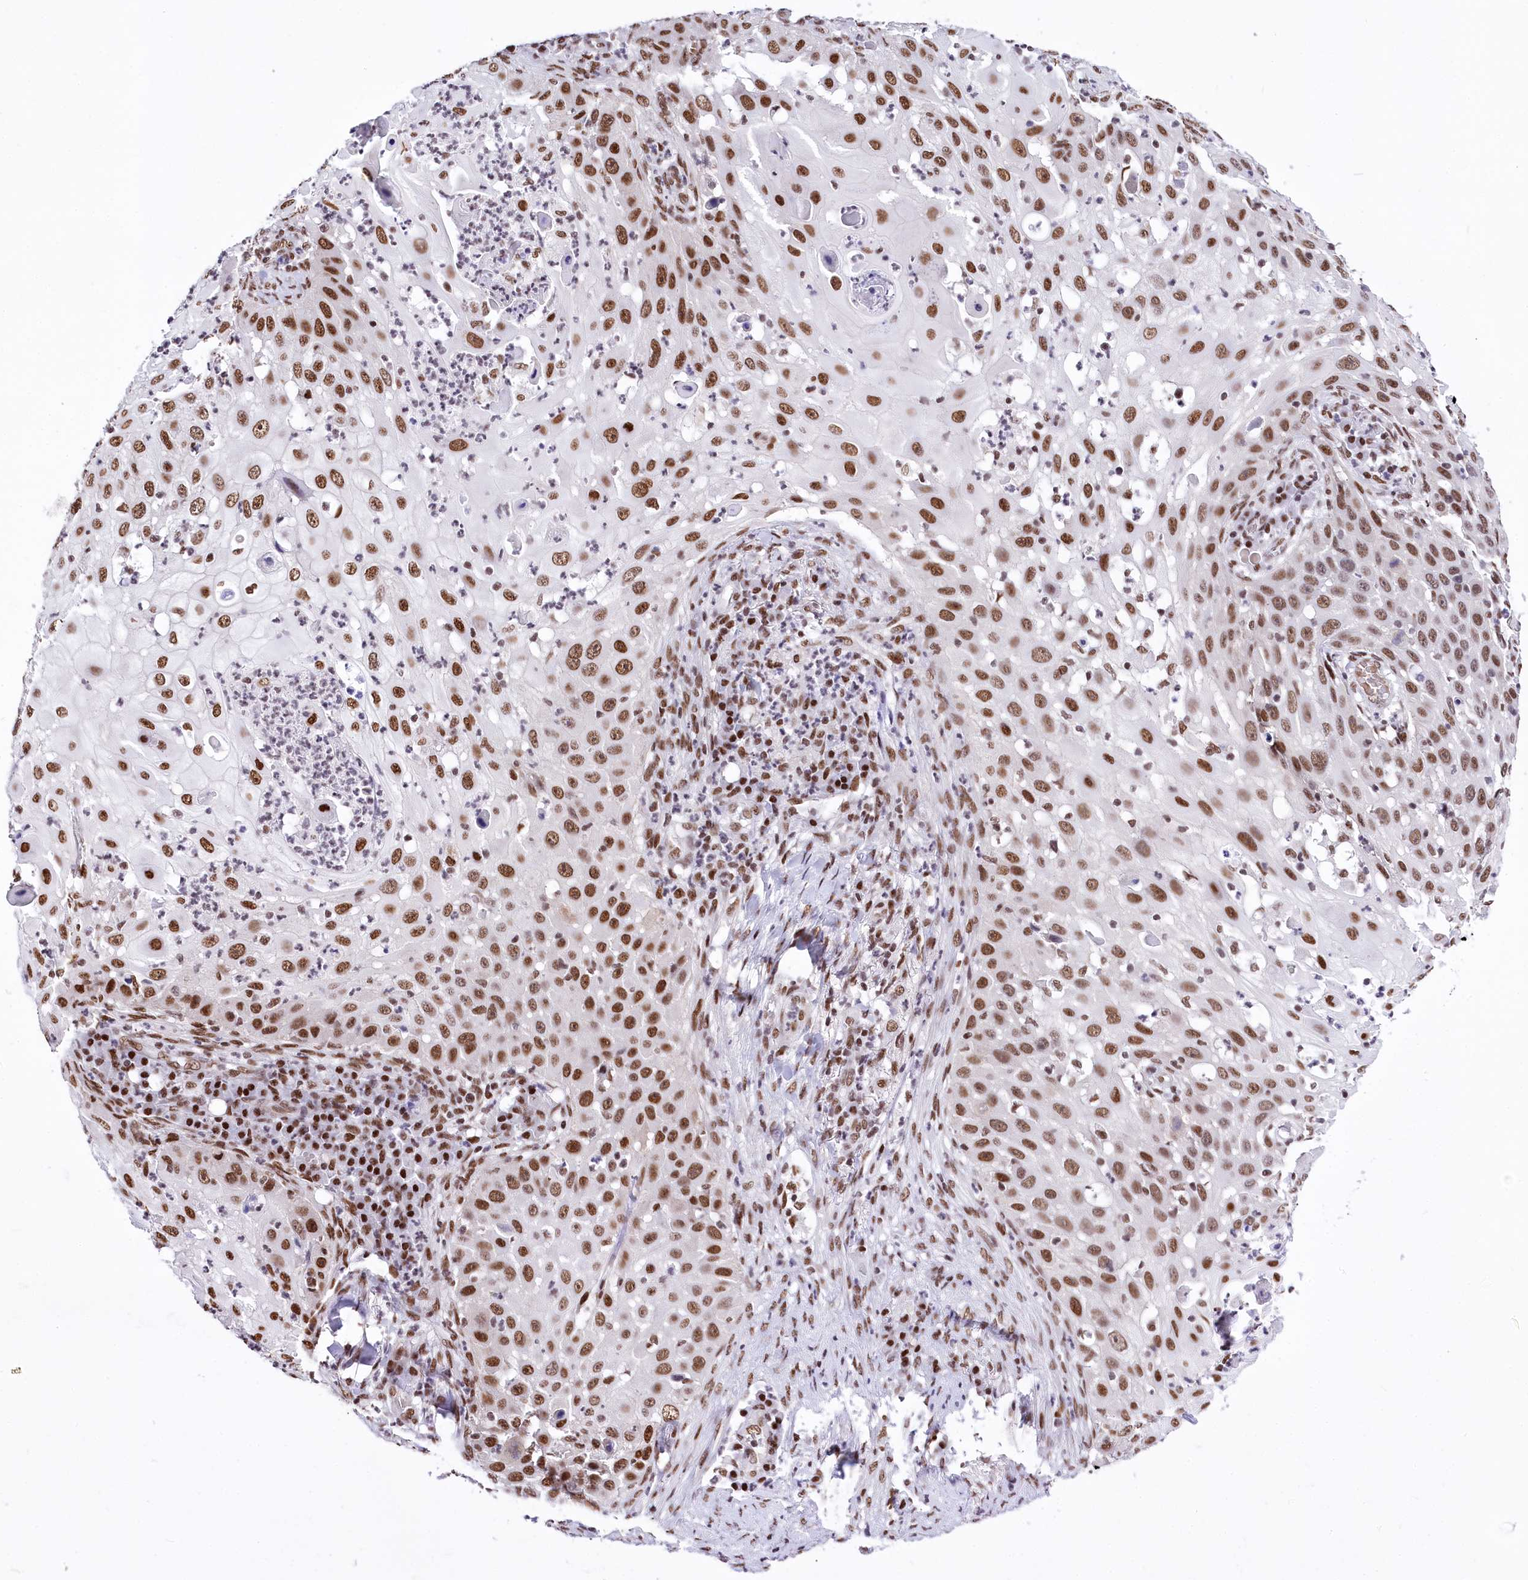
{"staining": {"intensity": "moderate", "quantity": ">75%", "location": "nuclear"}, "tissue": "skin cancer", "cell_type": "Tumor cells", "image_type": "cancer", "snomed": [{"axis": "morphology", "description": "Squamous cell carcinoma, NOS"}, {"axis": "topography", "description": "Skin"}], "caption": "Squamous cell carcinoma (skin) was stained to show a protein in brown. There is medium levels of moderate nuclear staining in about >75% of tumor cells. Ihc stains the protein of interest in brown and the nuclei are stained blue.", "gene": "POU4F3", "patient": {"sex": "female", "age": 44}}